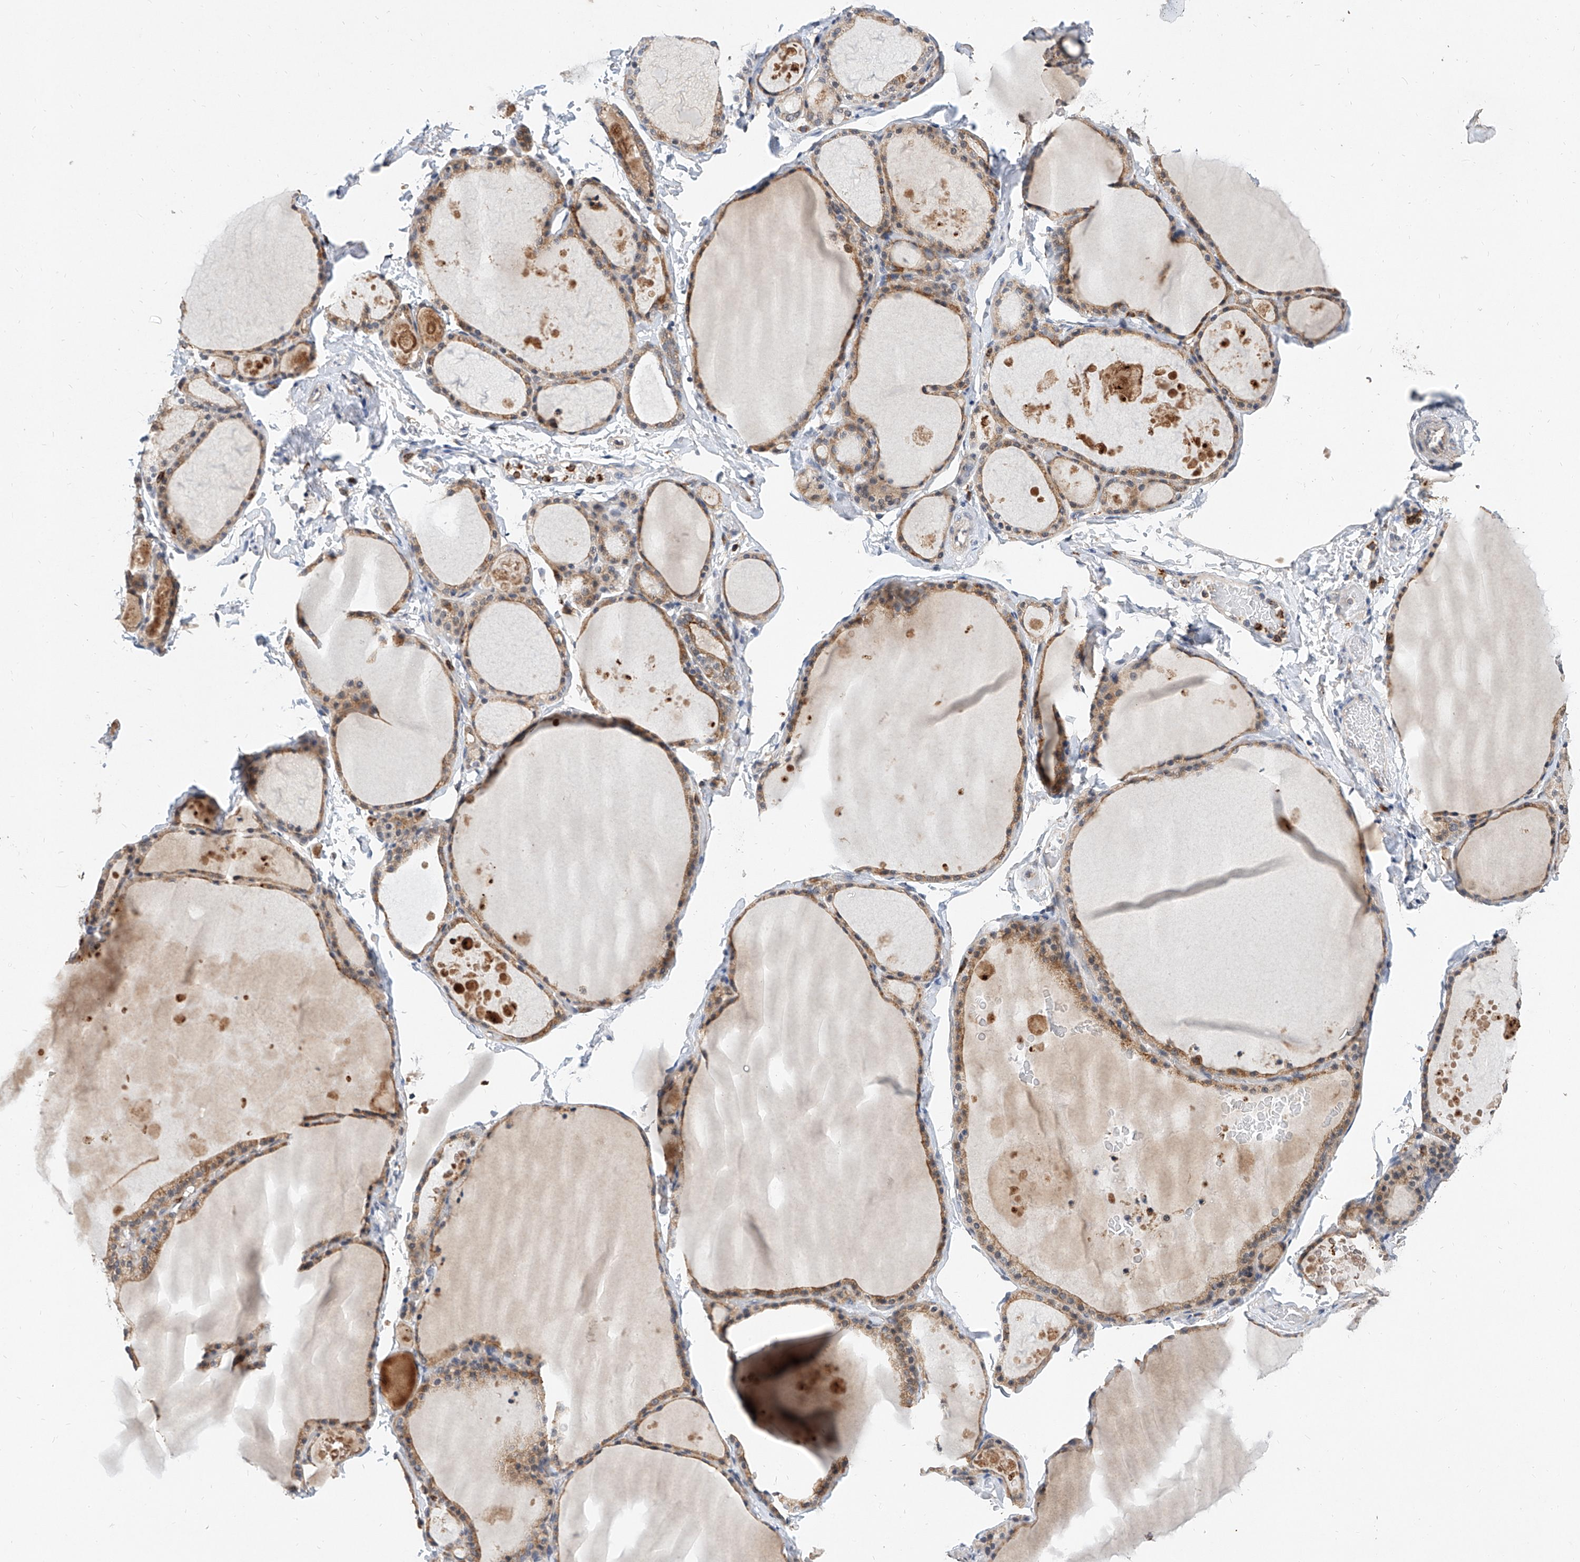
{"staining": {"intensity": "moderate", "quantity": ">75%", "location": "cytoplasmic/membranous"}, "tissue": "thyroid gland", "cell_type": "Glandular cells", "image_type": "normal", "snomed": [{"axis": "morphology", "description": "Normal tissue, NOS"}, {"axis": "topography", "description": "Thyroid gland"}], "caption": "Thyroid gland stained with immunohistochemistry (IHC) reveals moderate cytoplasmic/membranous positivity in approximately >75% of glandular cells.", "gene": "MFSD4B", "patient": {"sex": "male", "age": 56}}